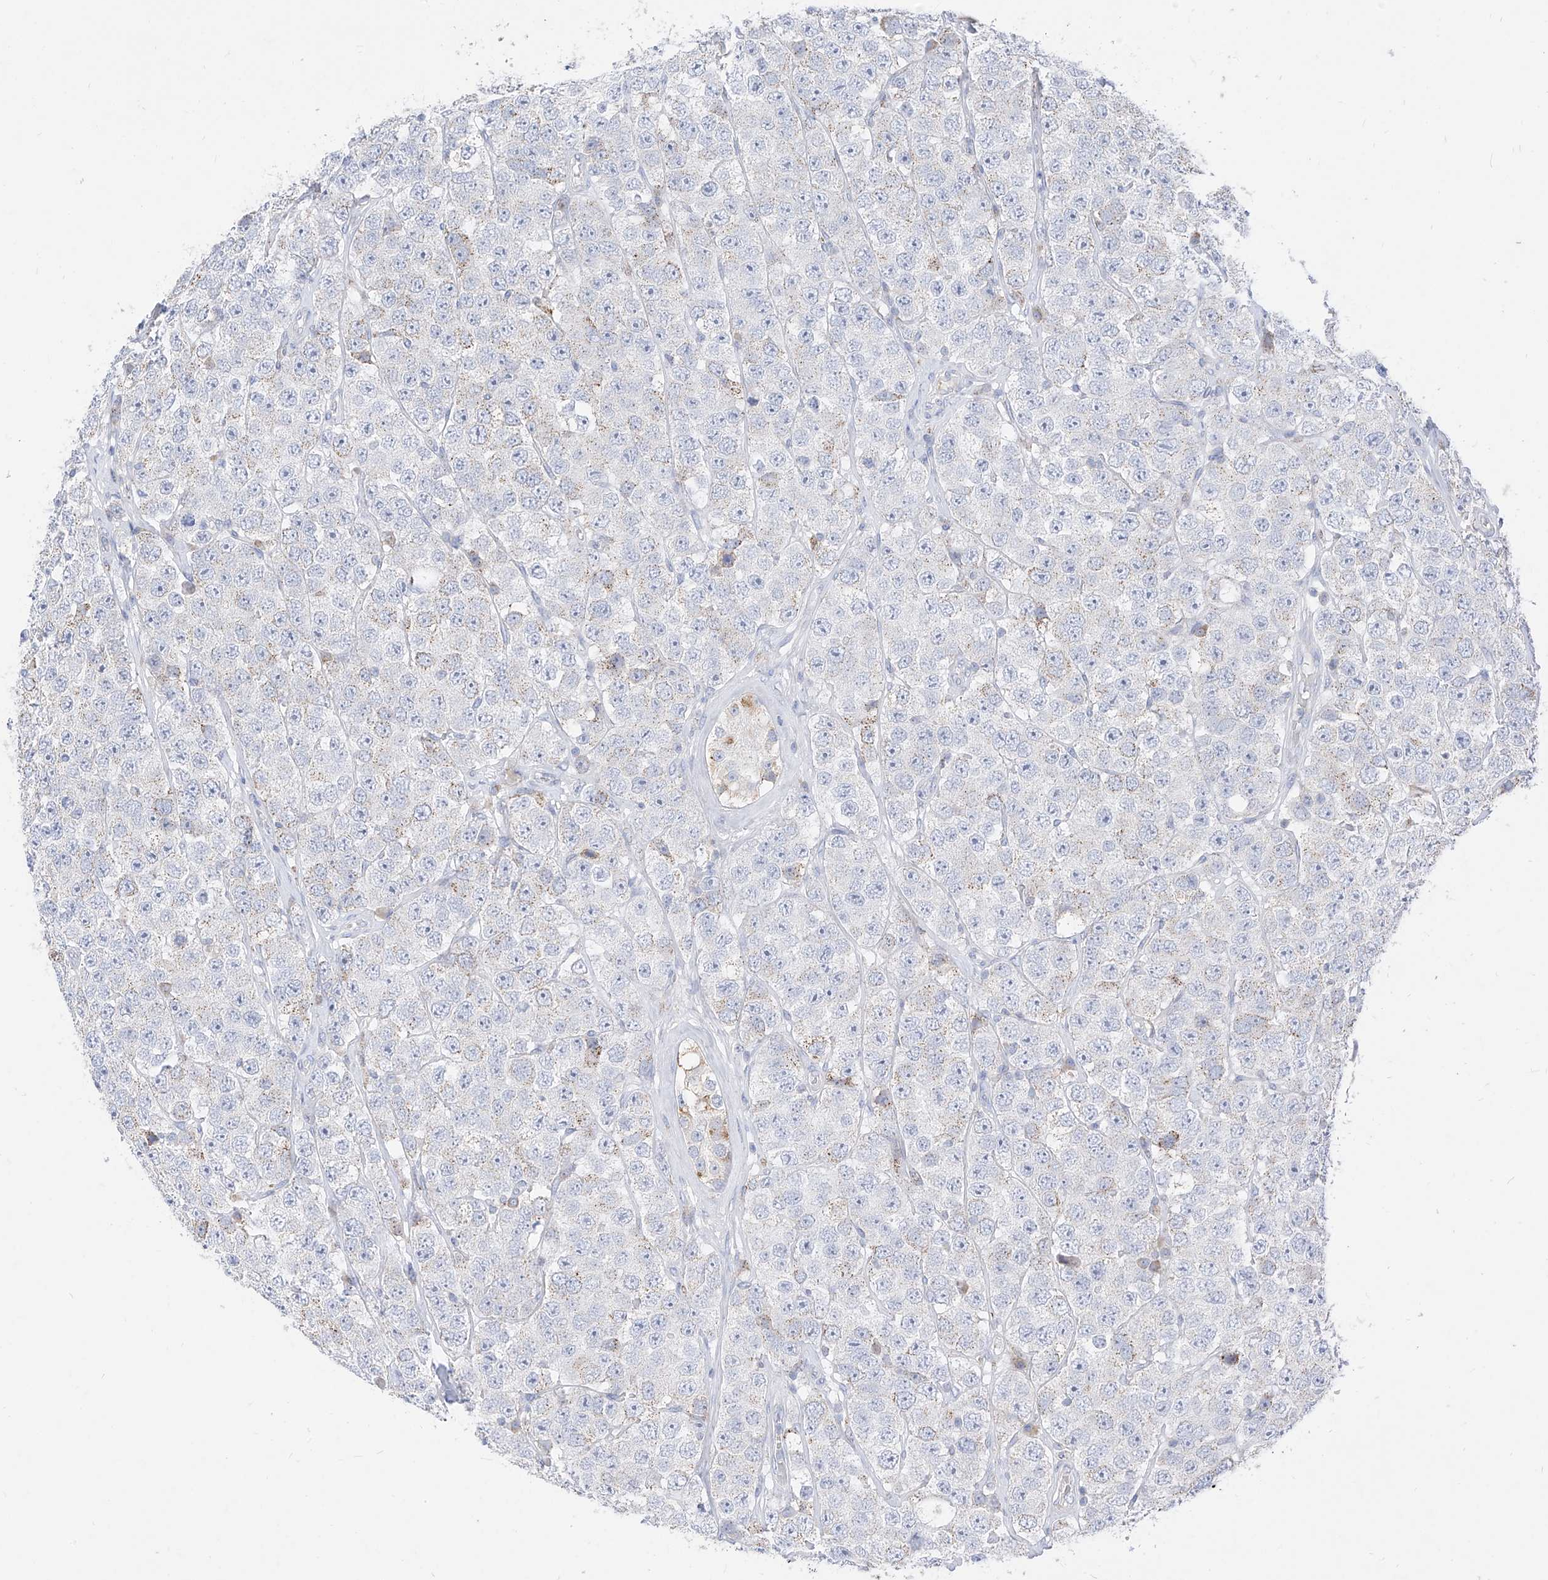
{"staining": {"intensity": "weak", "quantity": "<25%", "location": "cytoplasmic/membranous"}, "tissue": "testis cancer", "cell_type": "Tumor cells", "image_type": "cancer", "snomed": [{"axis": "morphology", "description": "Seminoma, NOS"}, {"axis": "topography", "description": "Testis"}], "caption": "The image exhibits no significant staining in tumor cells of testis seminoma.", "gene": "RASA2", "patient": {"sex": "male", "age": 28}}